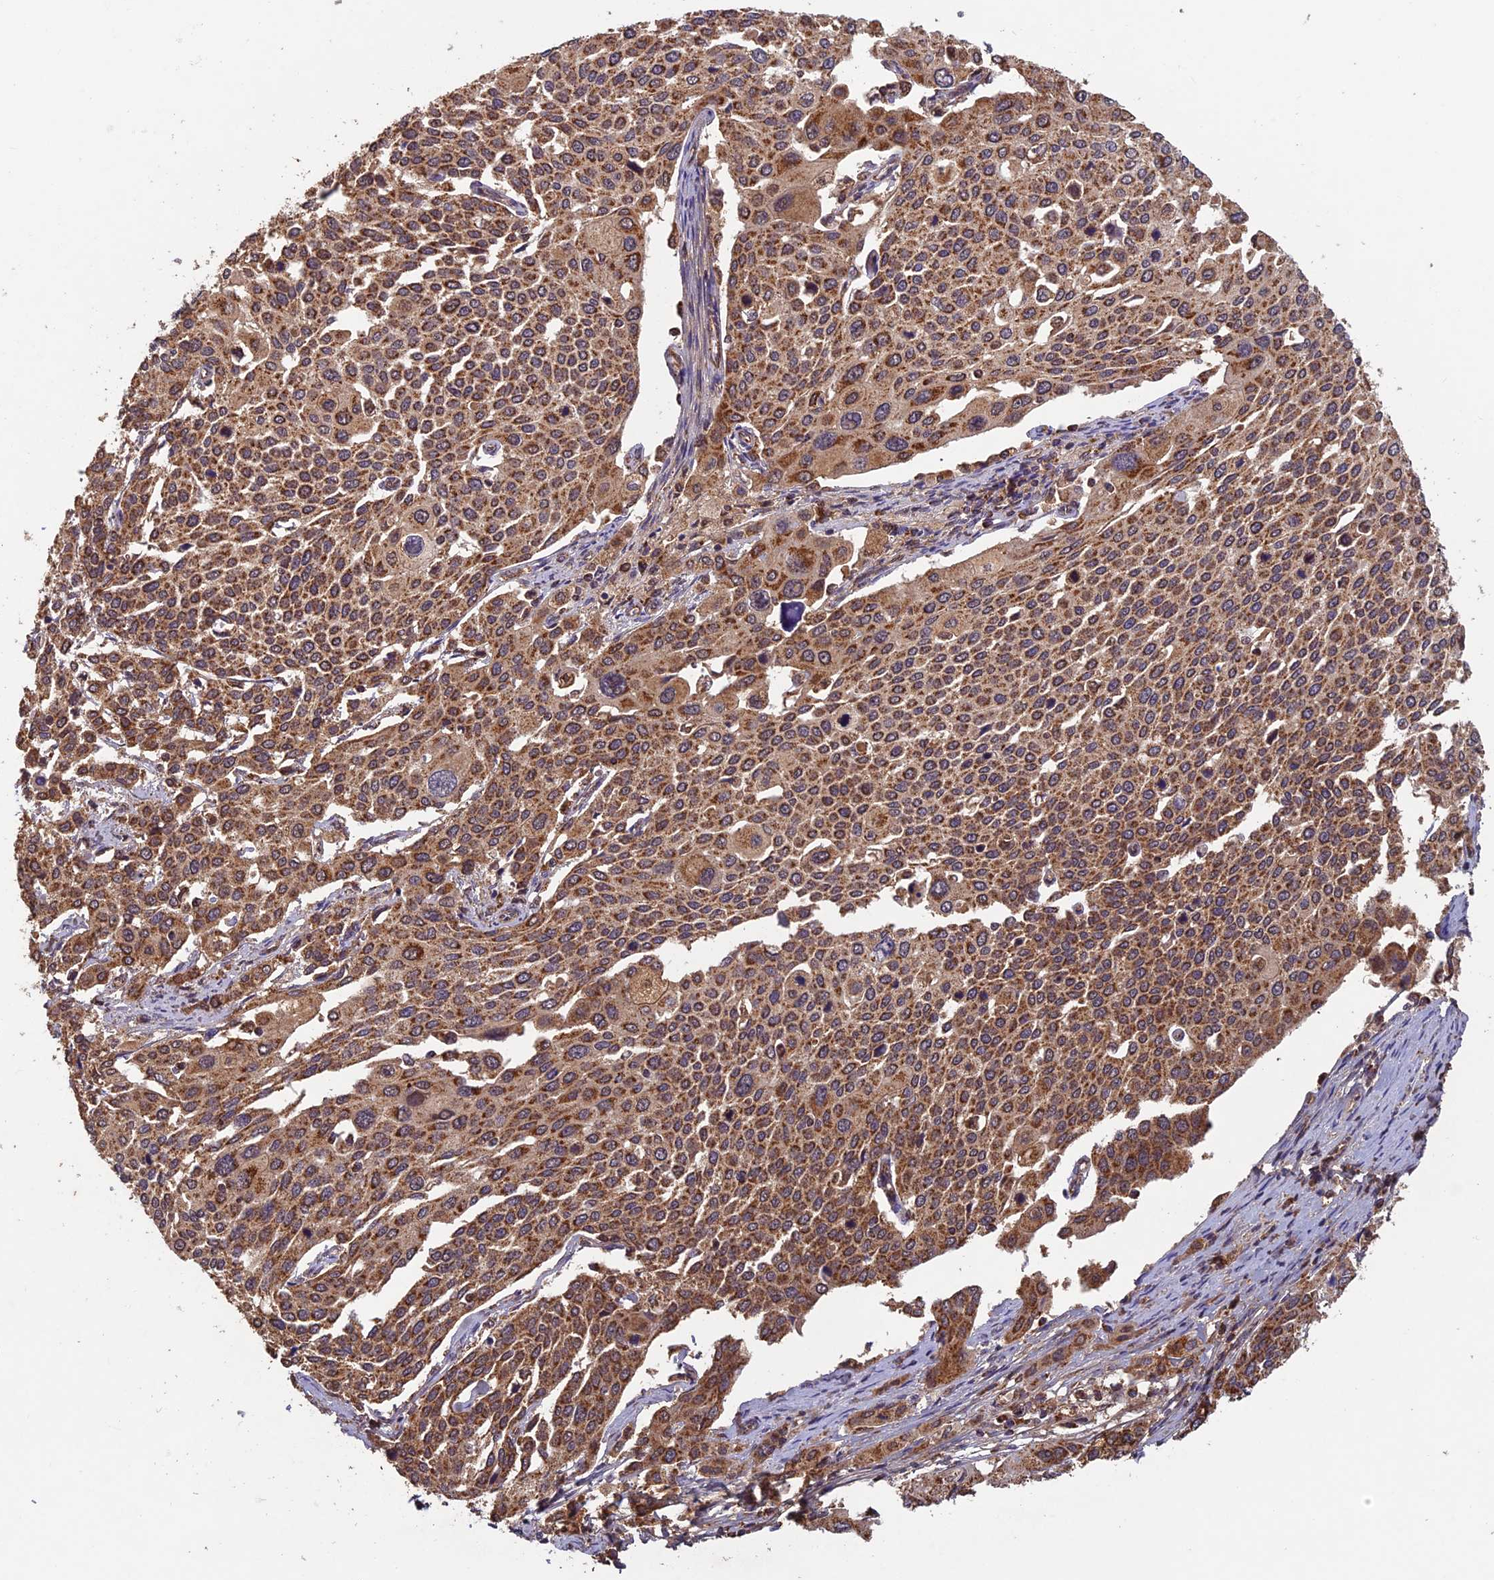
{"staining": {"intensity": "strong", "quantity": ">75%", "location": "cytoplasmic/membranous"}, "tissue": "cervical cancer", "cell_type": "Tumor cells", "image_type": "cancer", "snomed": [{"axis": "morphology", "description": "Squamous cell carcinoma, NOS"}, {"axis": "topography", "description": "Cervix"}], "caption": "Immunohistochemical staining of cervical cancer (squamous cell carcinoma) exhibits high levels of strong cytoplasmic/membranous protein staining in approximately >75% of tumor cells.", "gene": "CCDC15", "patient": {"sex": "female", "age": 44}}